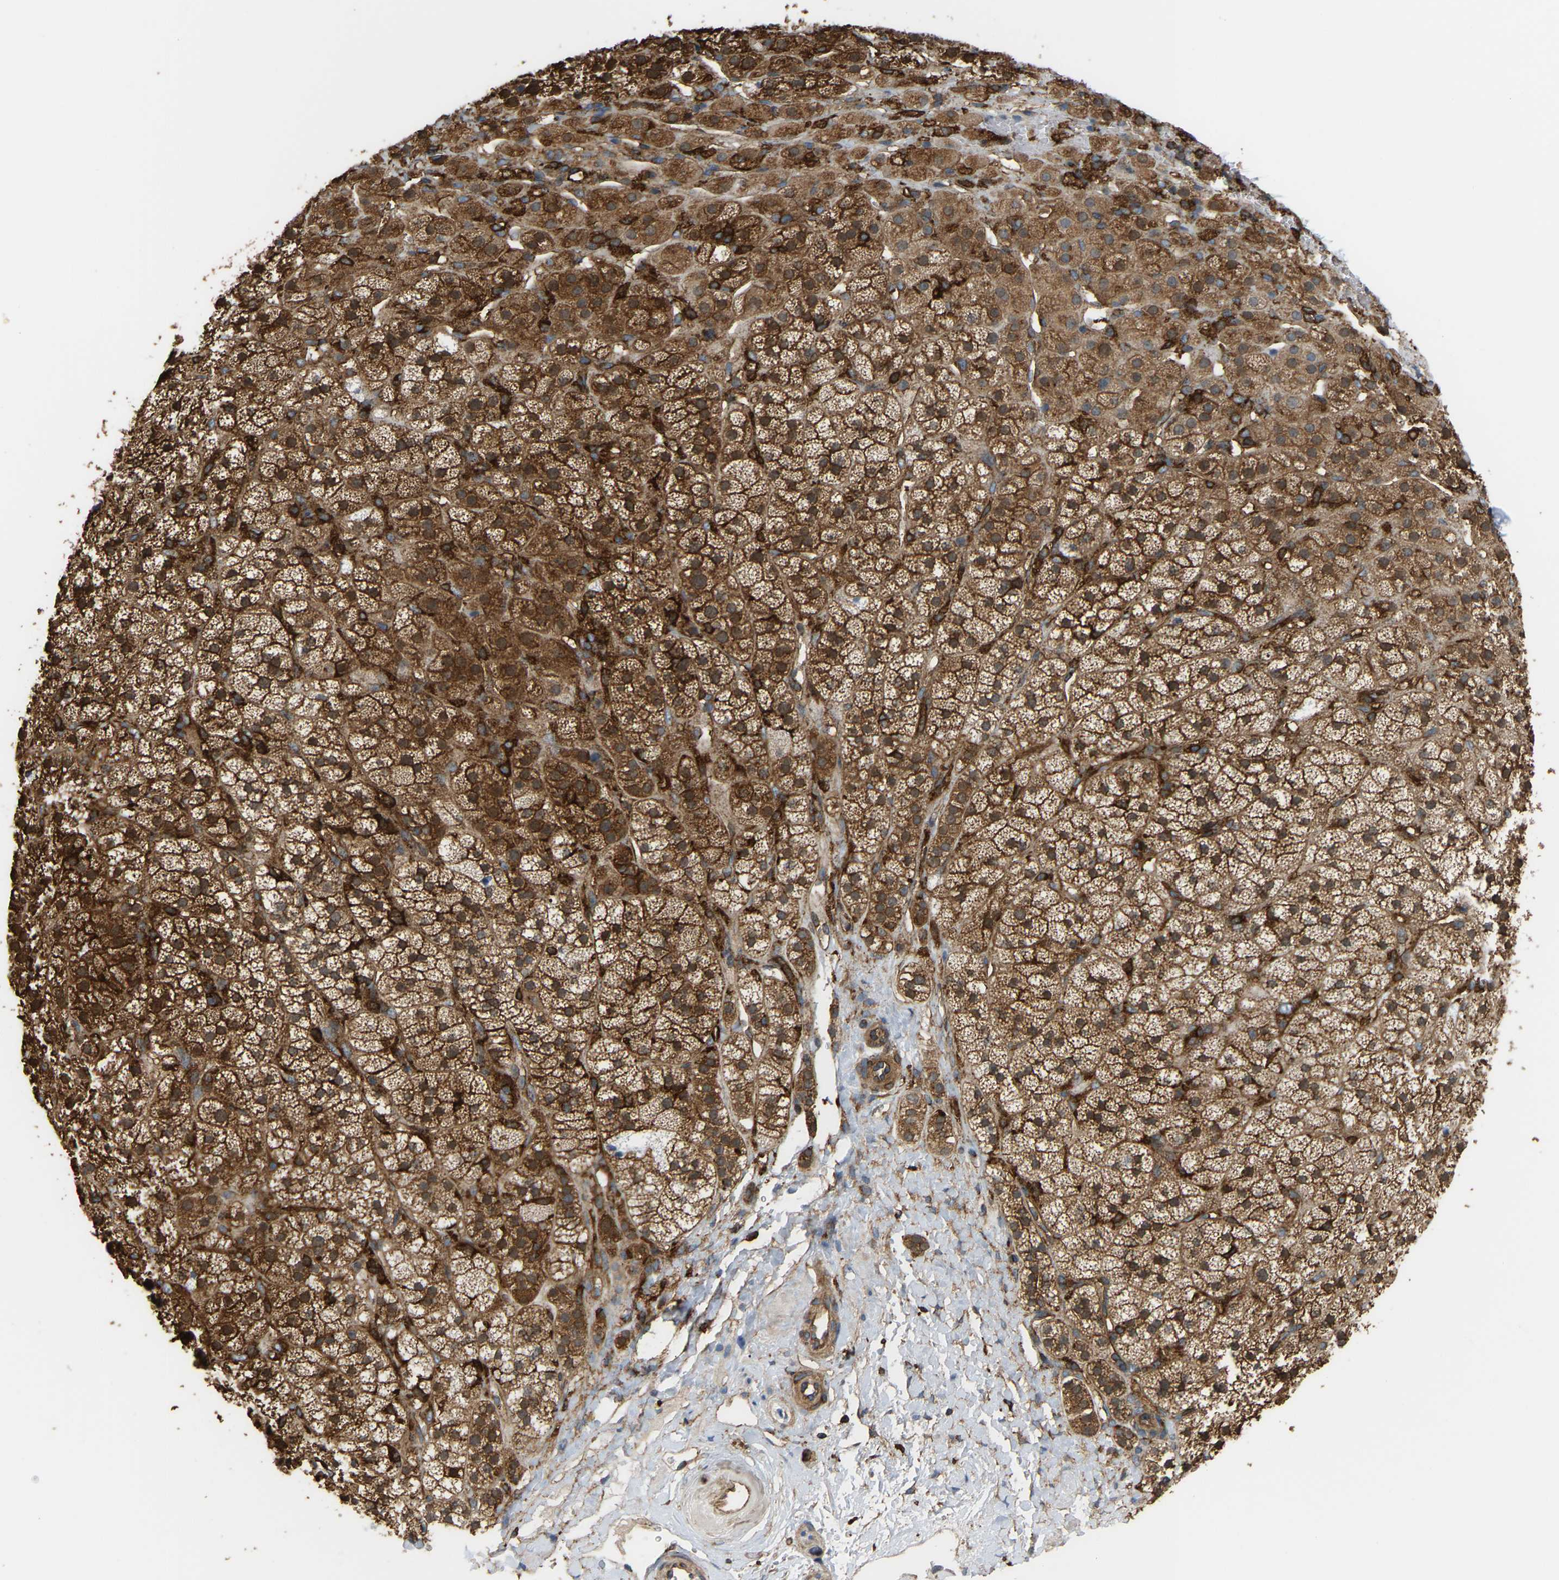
{"staining": {"intensity": "strong", "quantity": ">75%", "location": "cytoplasmic/membranous"}, "tissue": "adrenal gland", "cell_type": "Glandular cells", "image_type": "normal", "snomed": [{"axis": "morphology", "description": "Normal tissue, NOS"}, {"axis": "topography", "description": "Adrenal gland"}], "caption": "Immunohistochemistry (DAB (3,3'-diaminobenzidine)) staining of benign human adrenal gland demonstrates strong cytoplasmic/membranous protein staining in approximately >75% of glandular cells. (brown staining indicates protein expression, while blue staining denotes nuclei).", "gene": "PICALM", "patient": {"sex": "male", "age": 56}}